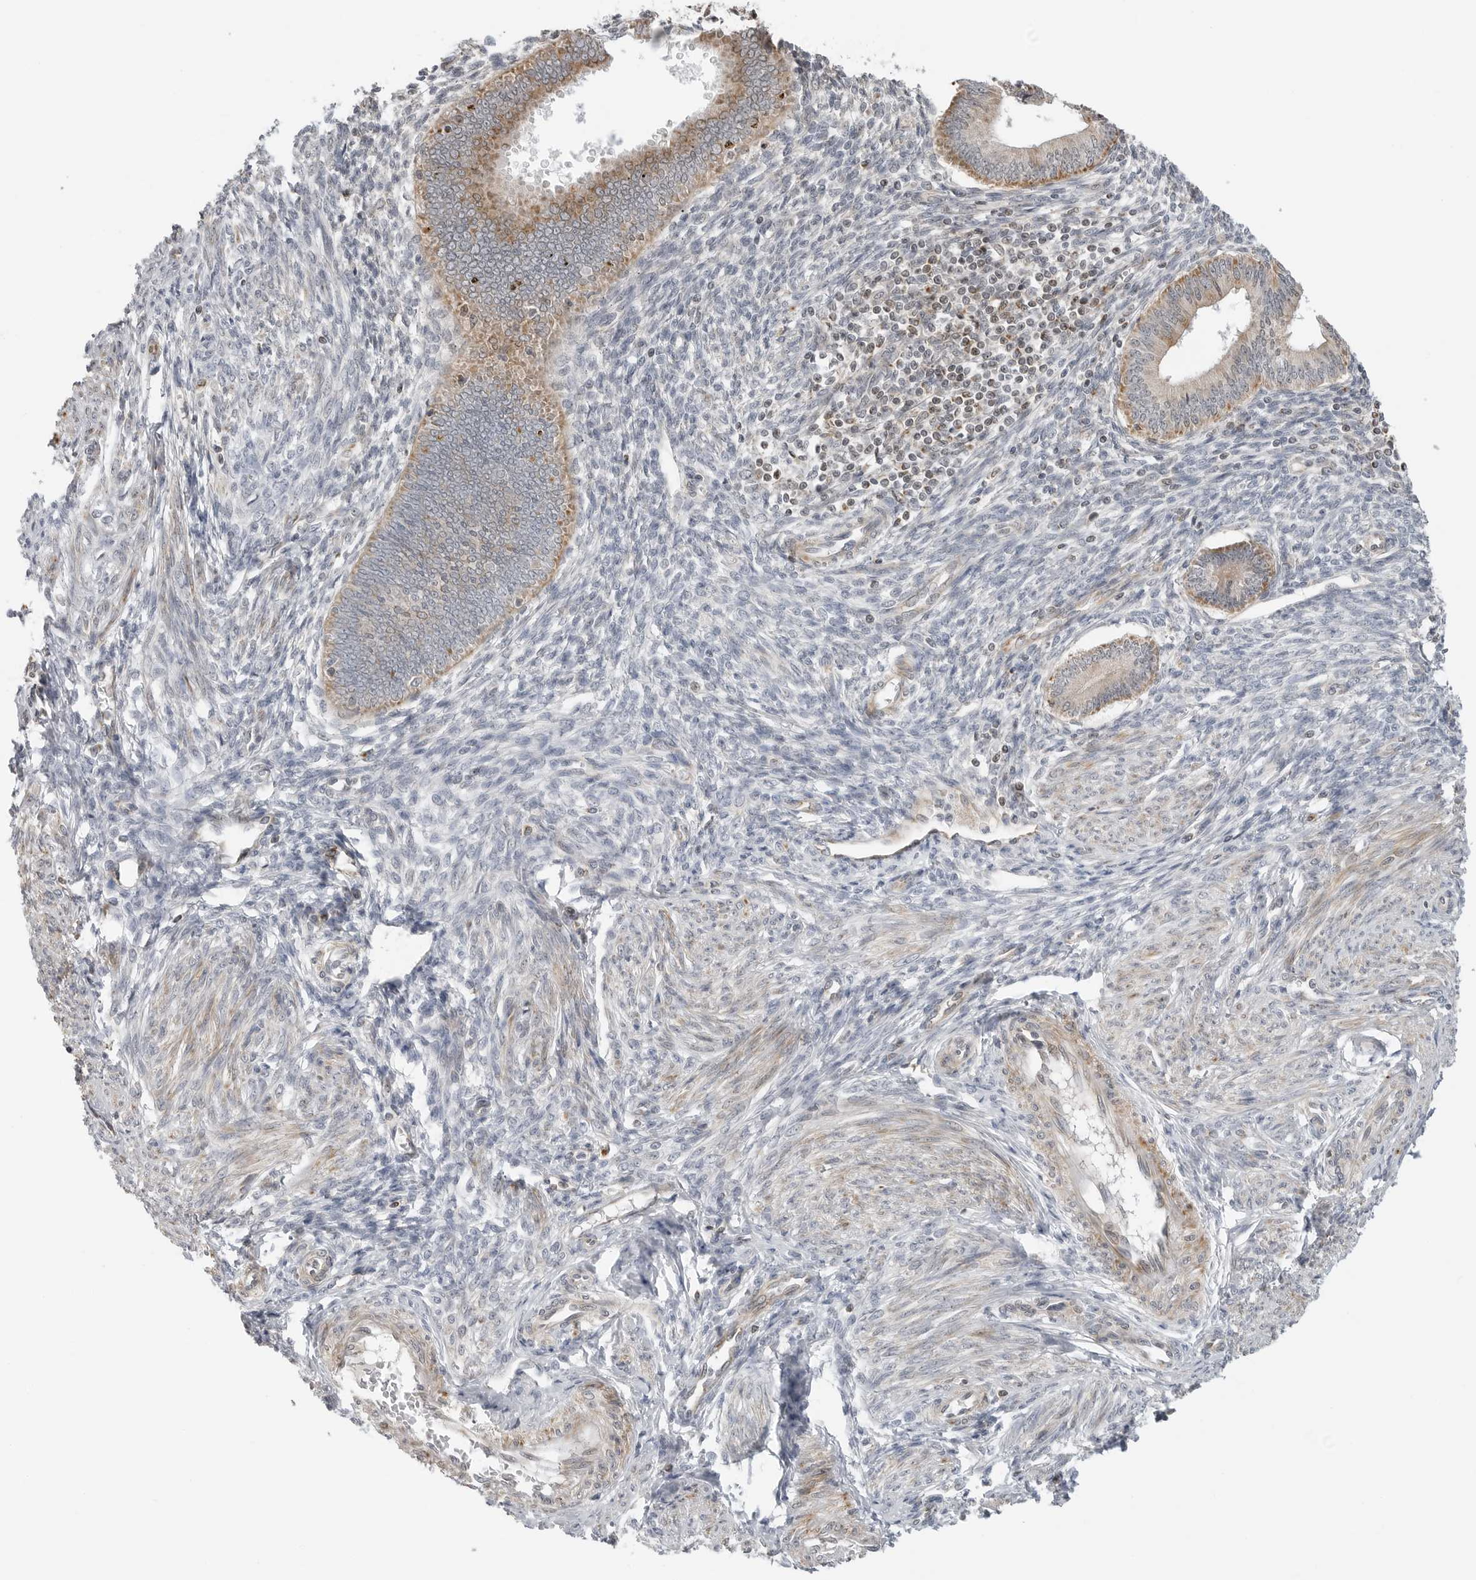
{"staining": {"intensity": "negative", "quantity": "none", "location": "none"}, "tissue": "endometrium", "cell_type": "Cells in endometrial stroma", "image_type": "normal", "snomed": [{"axis": "morphology", "description": "Normal tissue, NOS"}, {"axis": "topography", "description": "Endometrium"}], "caption": "The histopathology image exhibits no significant staining in cells in endometrial stroma of endometrium.", "gene": "PEX2", "patient": {"sex": "female", "age": 46}}